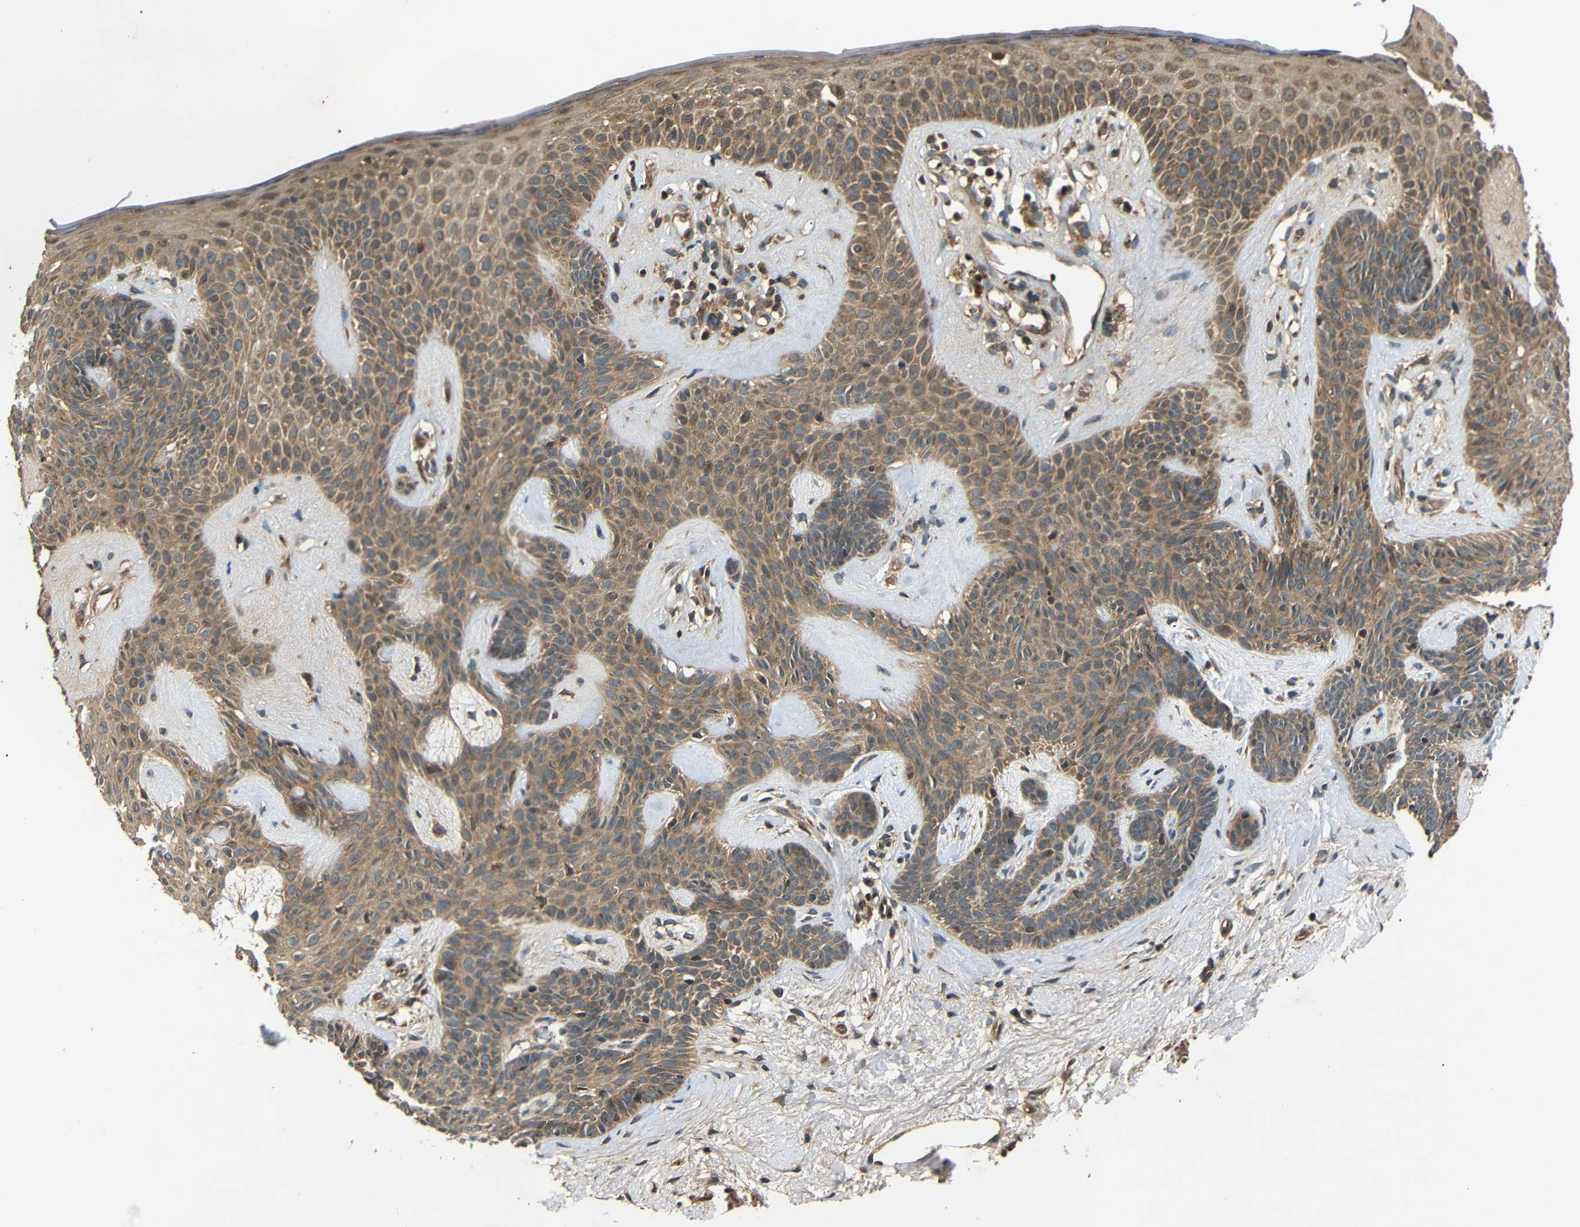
{"staining": {"intensity": "moderate", "quantity": ">75%", "location": "cytoplasmic/membranous"}, "tissue": "skin cancer", "cell_type": "Tumor cells", "image_type": "cancer", "snomed": [{"axis": "morphology", "description": "Developmental malformation"}, {"axis": "morphology", "description": "Basal cell carcinoma"}, {"axis": "topography", "description": "Skin"}], "caption": "The immunohistochemical stain highlights moderate cytoplasmic/membranous positivity in tumor cells of skin basal cell carcinoma tissue.", "gene": "TANK", "patient": {"sex": "female", "age": 62}}